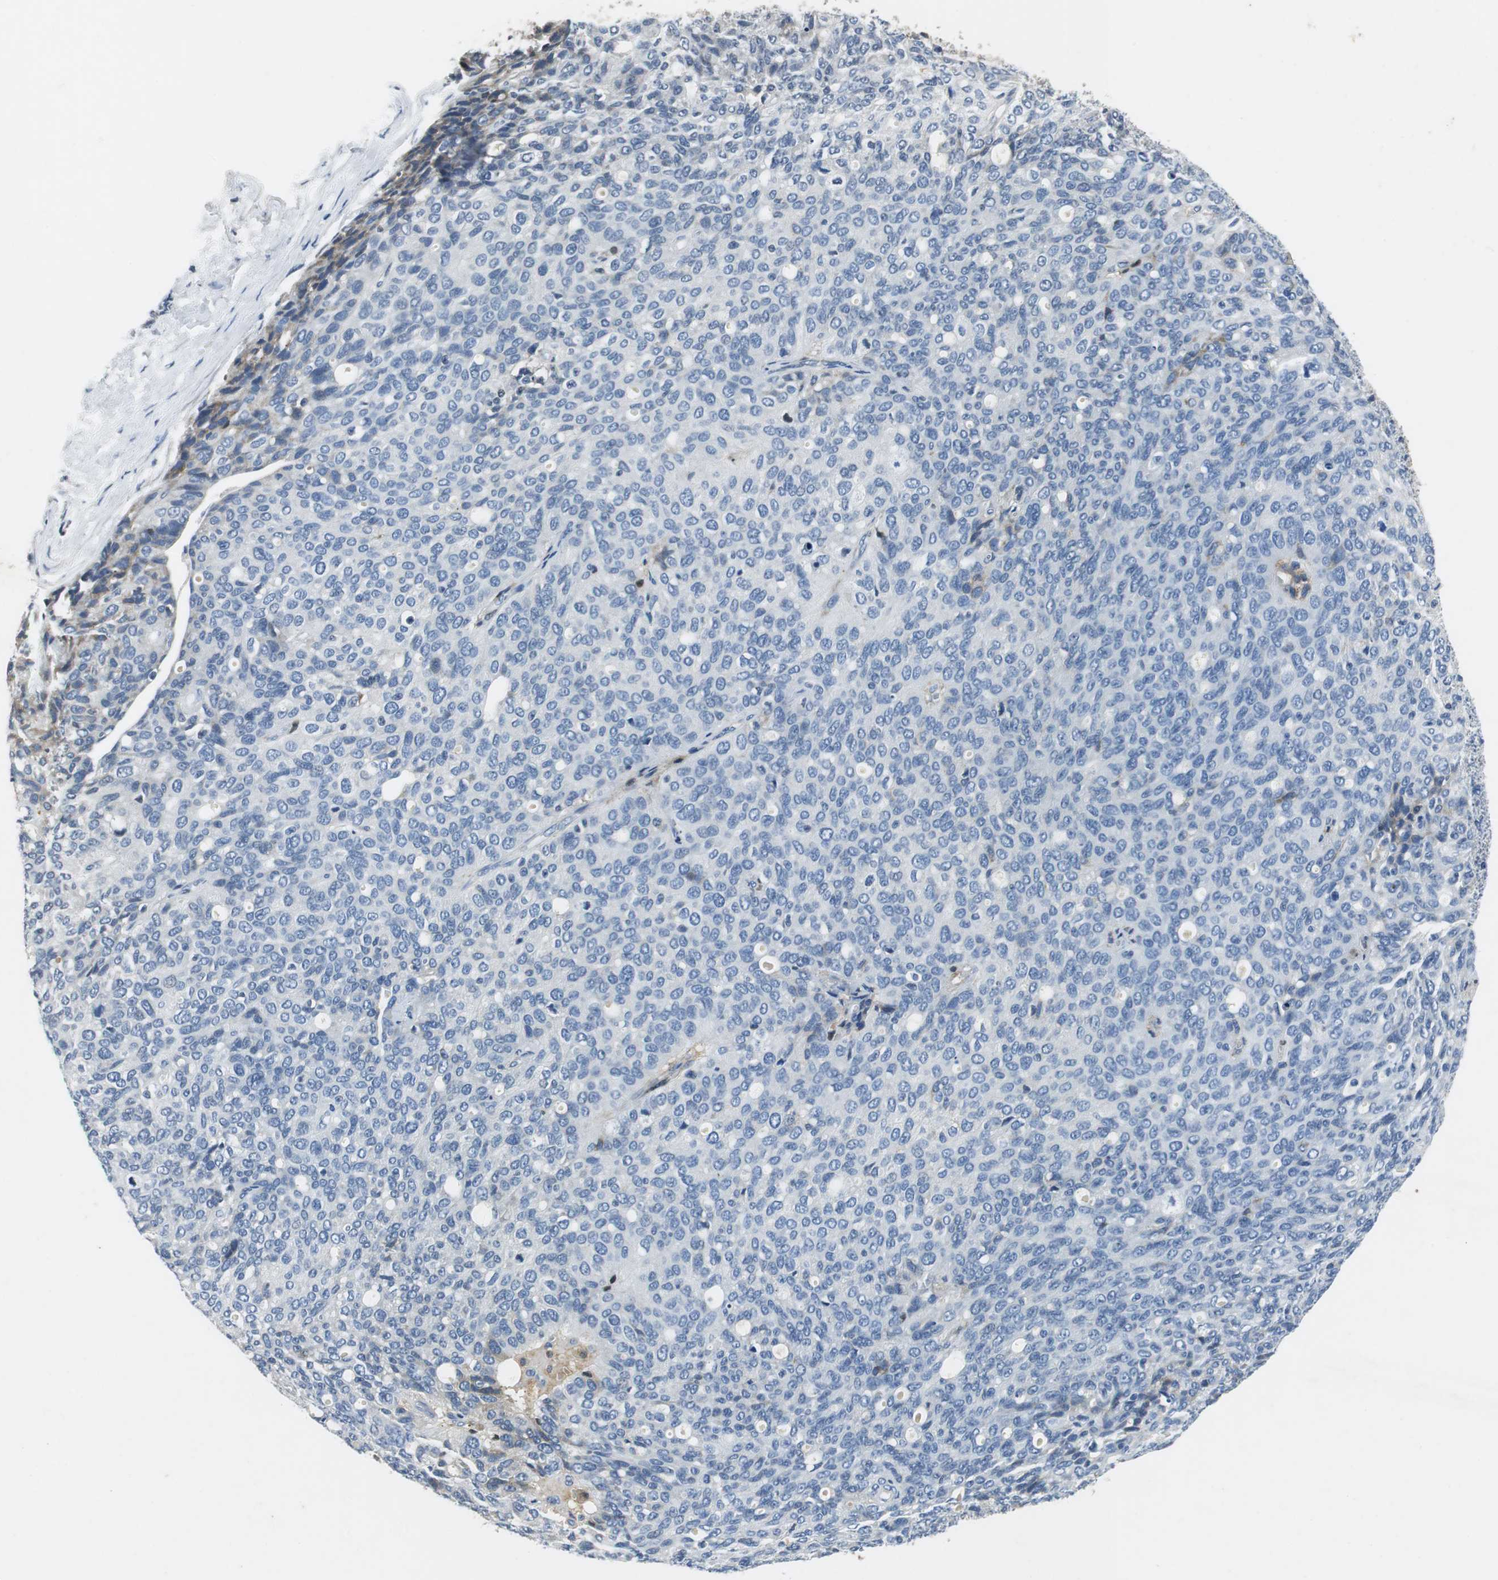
{"staining": {"intensity": "weak", "quantity": "<25%", "location": "cytoplasmic/membranous"}, "tissue": "ovarian cancer", "cell_type": "Tumor cells", "image_type": "cancer", "snomed": [{"axis": "morphology", "description": "Carcinoma, endometroid"}, {"axis": "topography", "description": "Ovary"}], "caption": "Immunohistochemical staining of ovarian cancer reveals no significant positivity in tumor cells.", "gene": "ORM1", "patient": {"sex": "female", "age": 60}}